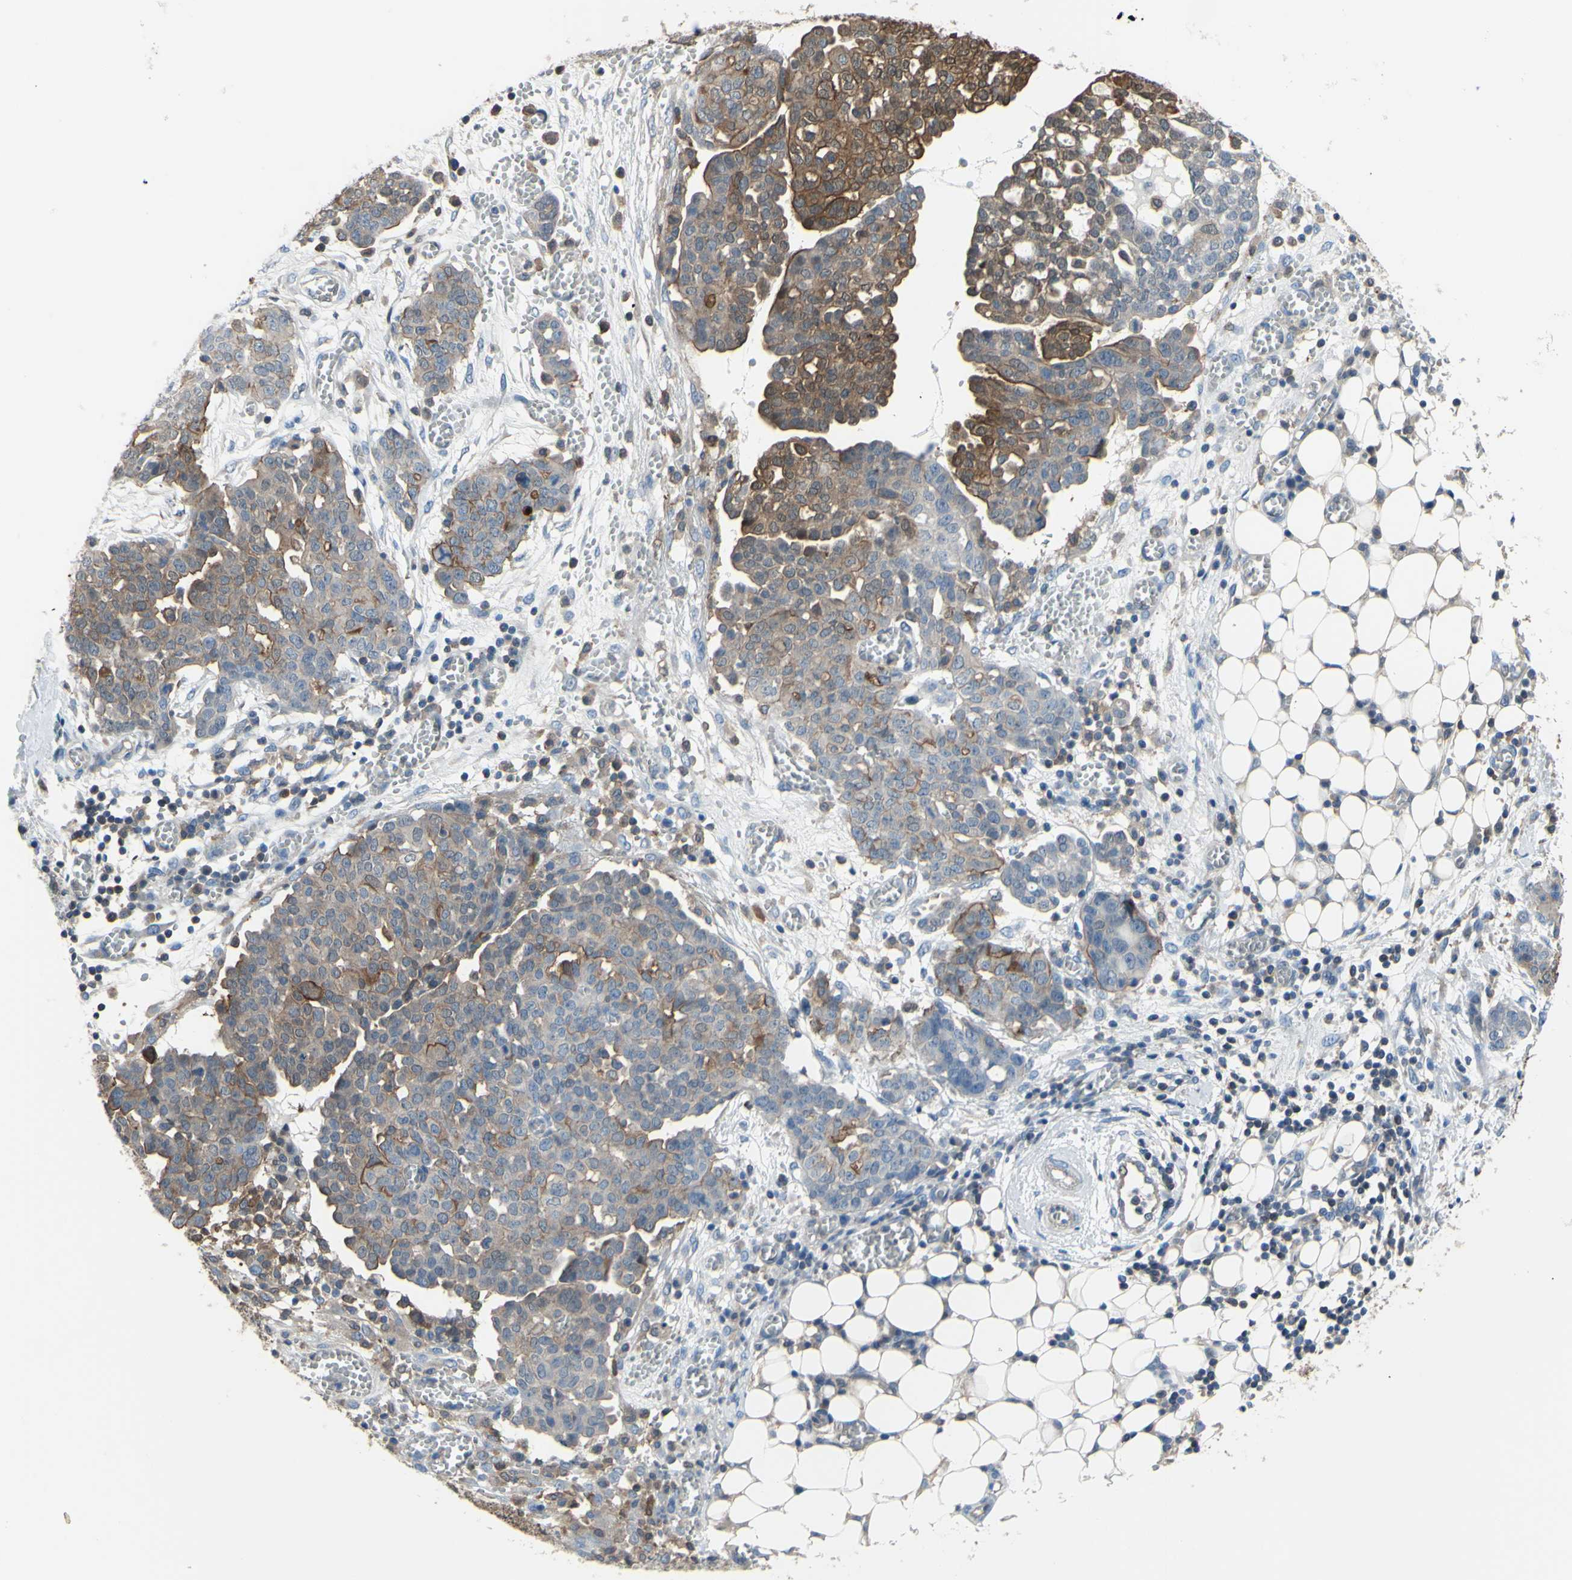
{"staining": {"intensity": "moderate", "quantity": "25%-75%", "location": "cytoplasmic/membranous"}, "tissue": "ovarian cancer", "cell_type": "Tumor cells", "image_type": "cancer", "snomed": [{"axis": "morphology", "description": "Cystadenocarcinoma, serous, NOS"}, {"axis": "topography", "description": "Soft tissue"}, {"axis": "topography", "description": "Ovary"}], "caption": "Moderate cytoplasmic/membranous staining for a protein is appreciated in about 25%-75% of tumor cells of ovarian cancer (serous cystadenocarcinoma) using immunohistochemistry (IHC).", "gene": "UPK3B", "patient": {"sex": "female", "age": 57}}